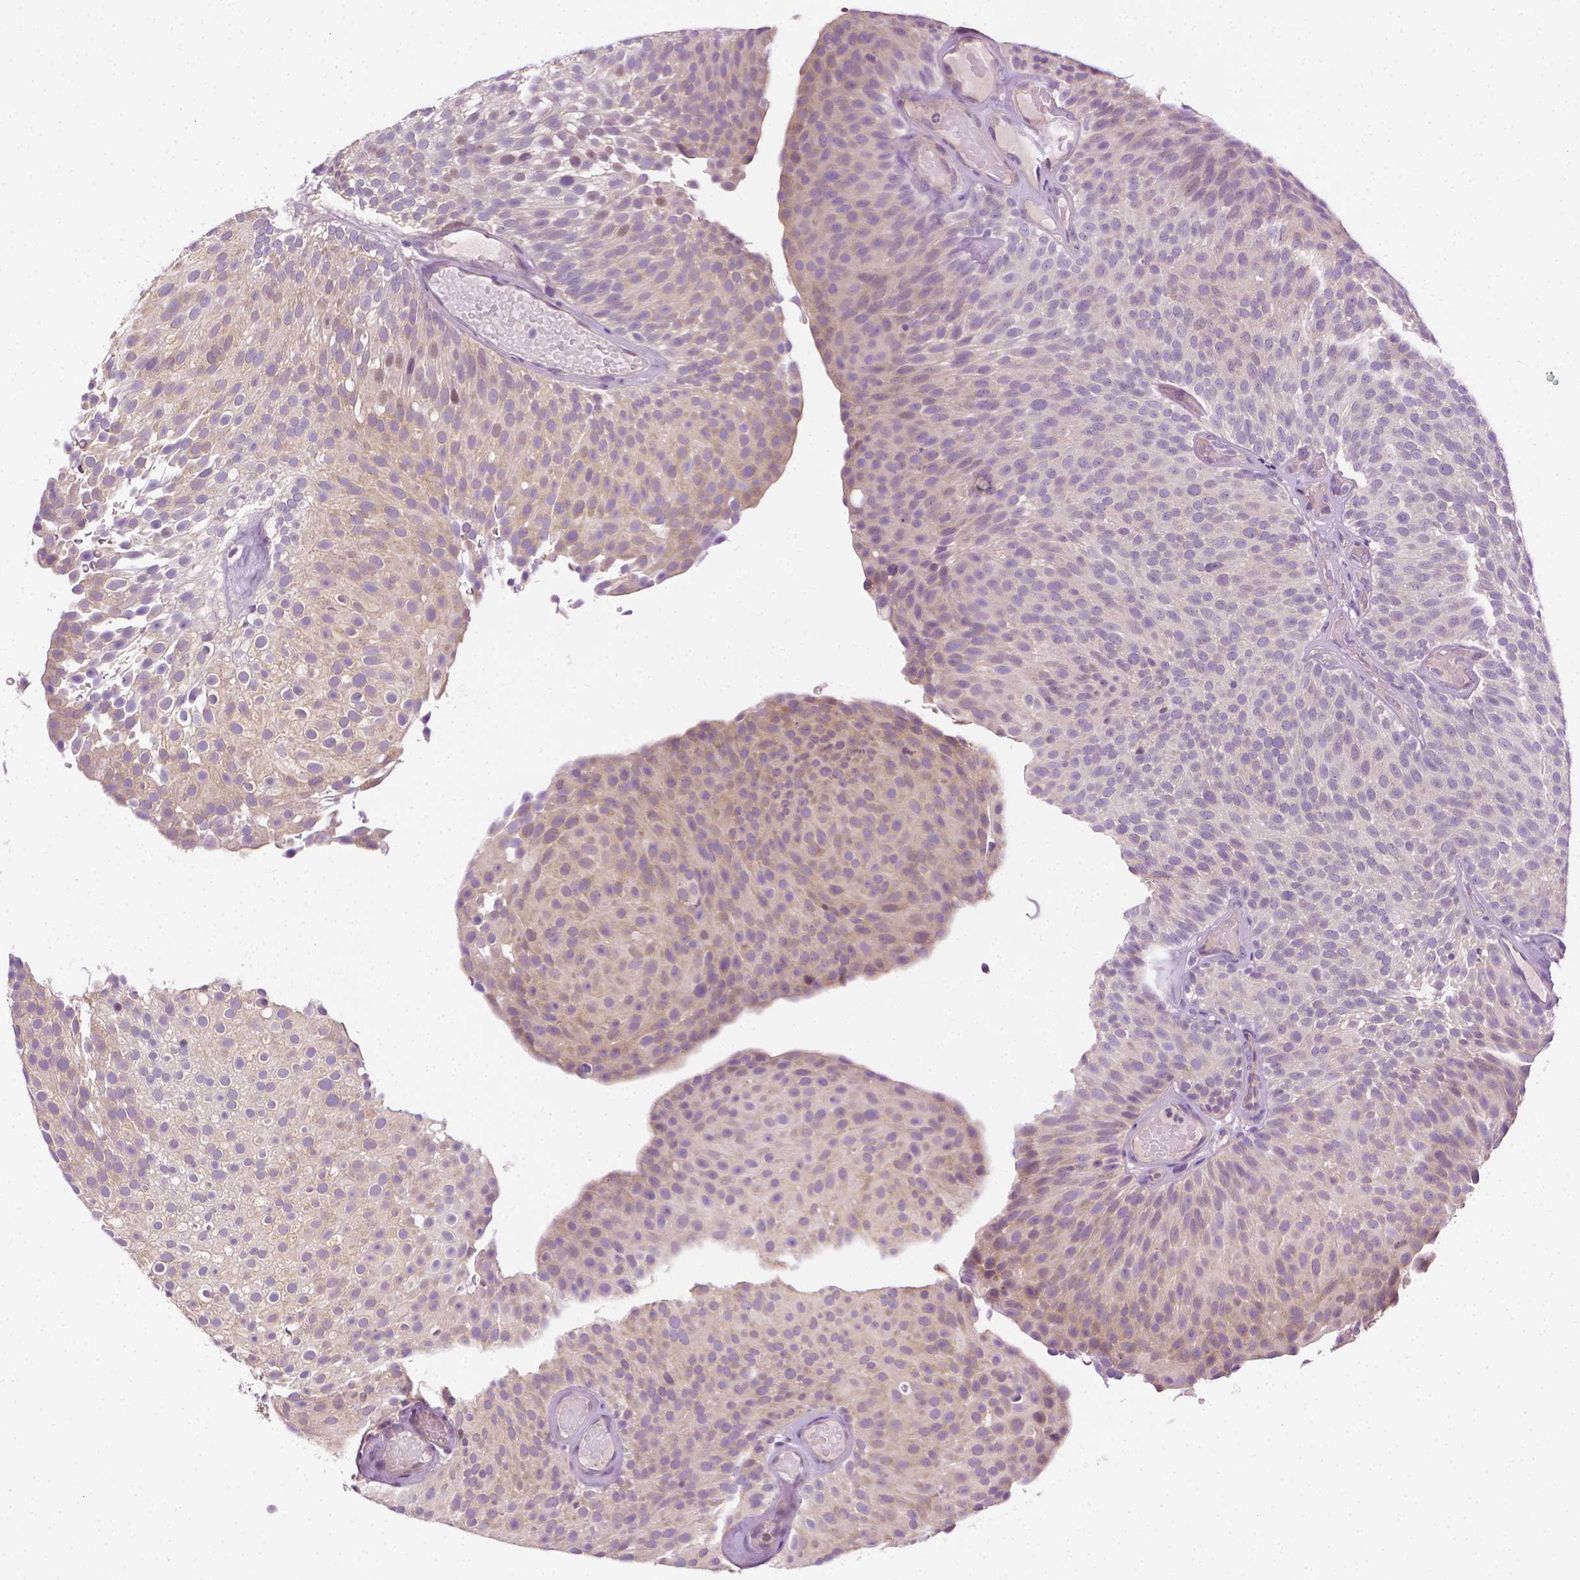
{"staining": {"intensity": "weak", "quantity": "<25%", "location": "cytoplasmic/membranous"}, "tissue": "urothelial cancer", "cell_type": "Tumor cells", "image_type": "cancer", "snomed": [{"axis": "morphology", "description": "Urothelial carcinoma, Low grade"}, {"axis": "topography", "description": "Urinary bladder"}], "caption": "An immunohistochemistry (IHC) histopathology image of urothelial cancer is shown. There is no staining in tumor cells of urothelial cancer.", "gene": "MCOLN3", "patient": {"sex": "male", "age": 78}}